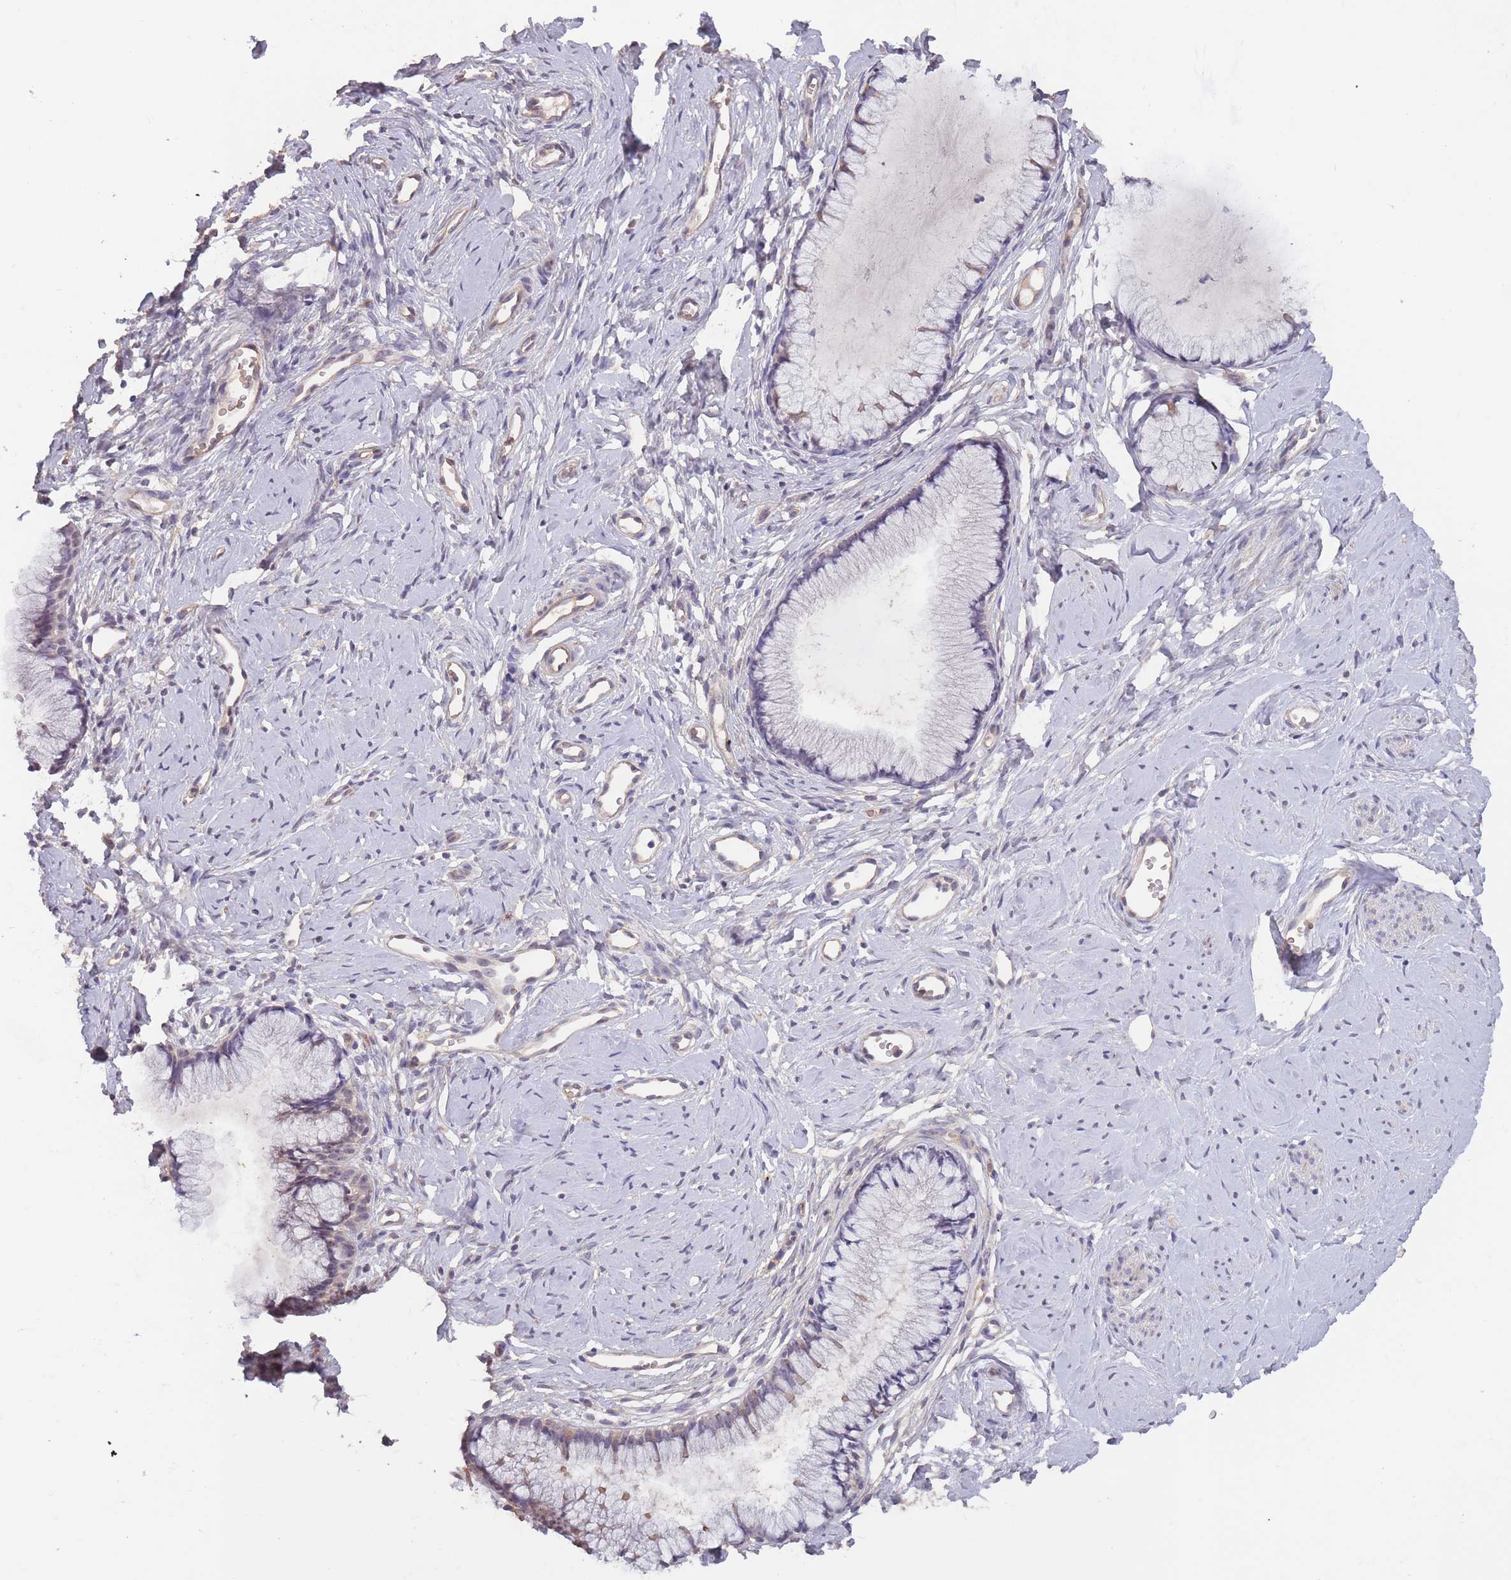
{"staining": {"intensity": "negative", "quantity": "none", "location": "none"}, "tissue": "cervix", "cell_type": "Glandular cells", "image_type": "normal", "snomed": [{"axis": "morphology", "description": "Normal tissue, NOS"}, {"axis": "topography", "description": "Cervix"}], "caption": "Immunohistochemical staining of normal cervix exhibits no significant positivity in glandular cells. Brightfield microscopy of immunohistochemistry (IHC) stained with DAB (3,3'-diaminobenzidine) (brown) and hematoxylin (blue), captured at high magnification.", "gene": "KIAA1755", "patient": {"sex": "female", "age": 40}}